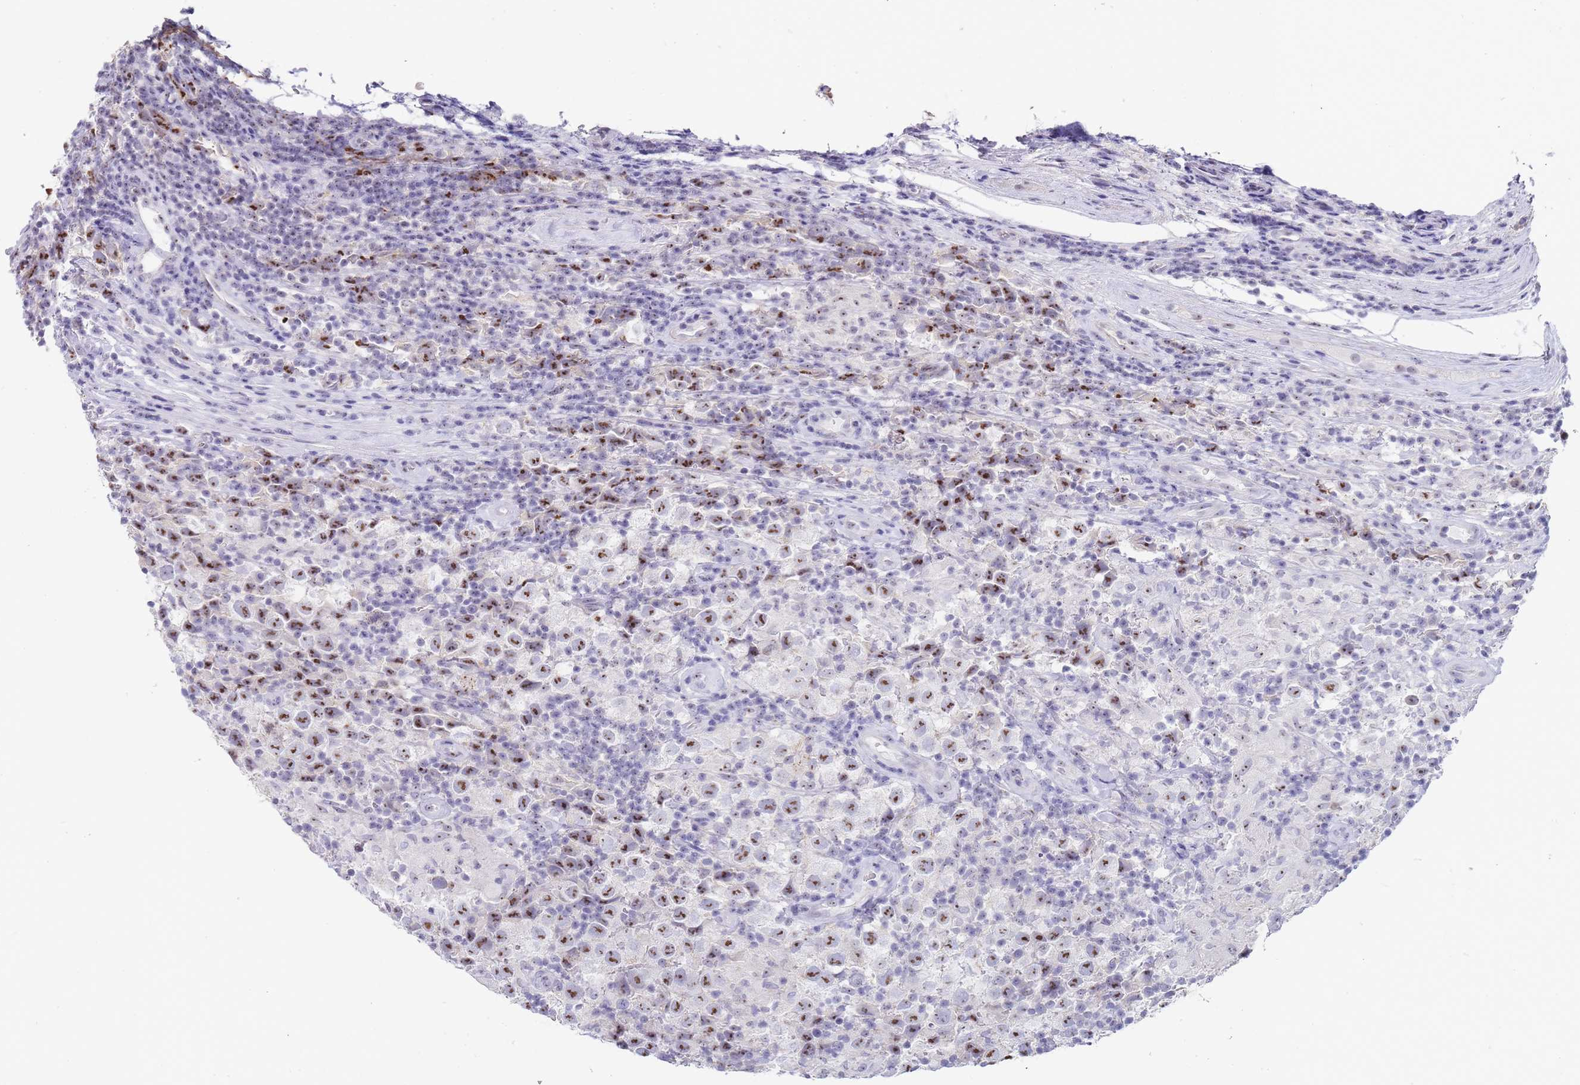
{"staining": {"intensity": "moderate", "quantity": ">75%", "location": "nuclear"}, "tissue": "testis cancer", "cell_type": "Tumor cells", "image_type": "cancer", "snomed": [{"axis": "morphology", "description": "Seminoma, NOS"}, {"axis": "morphology", "description": "Carcinoma, Embryonal, NOS"}, {"axis": "topography", "description": "Testis"}], "caption": "Testis cancer (embryonal carcinoma) stained for a protein exhibits moderate nuclear positivity in tumor cells. (Brightfield microscopy of DAB IHC at high magnification).", "gene": "NOP14", "patient": {"sex": "male", "age": 41}}